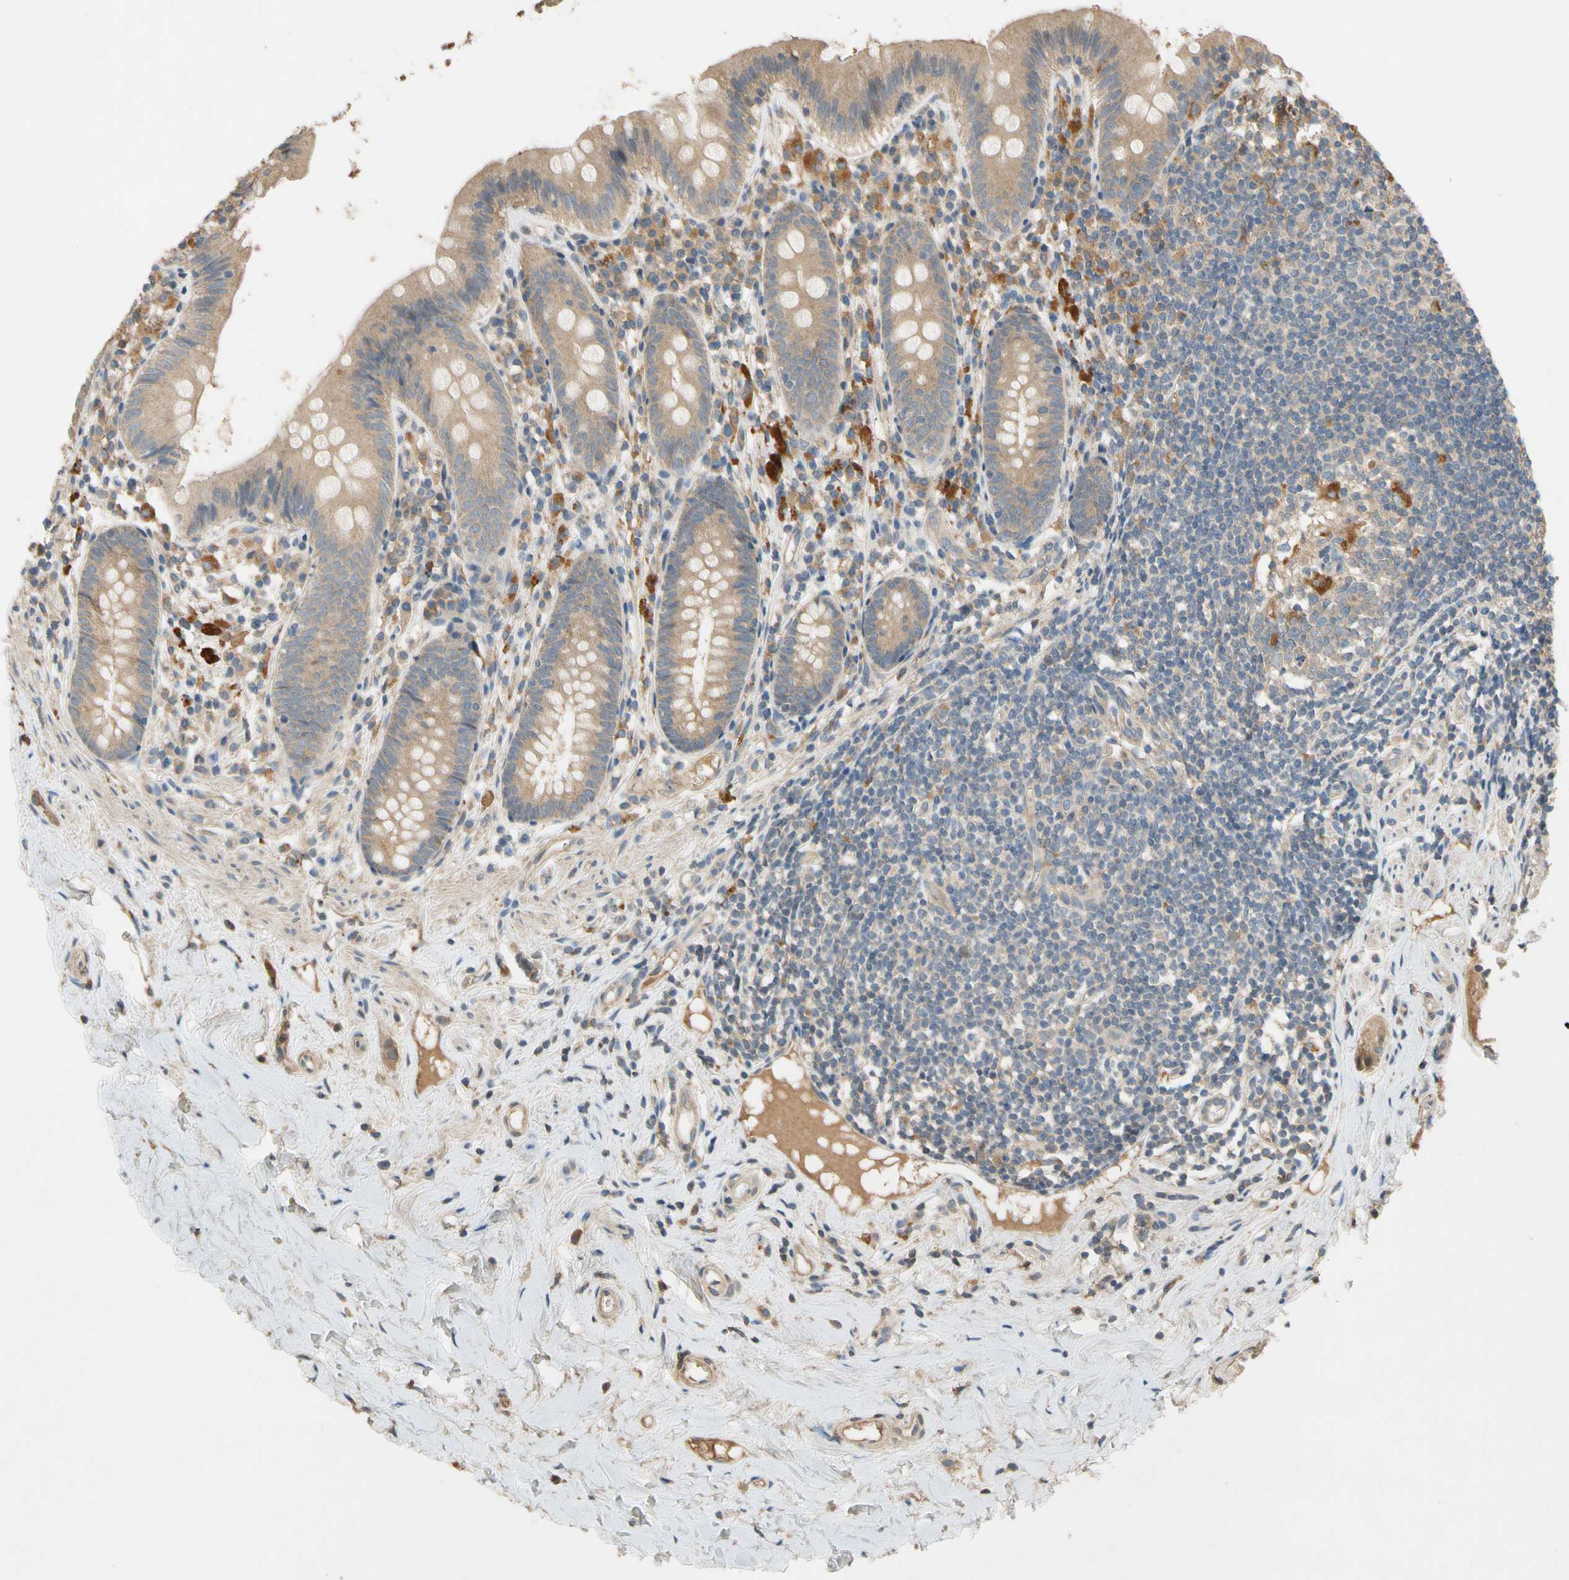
{"staining": {"intensity": "moderate", "quantity": ">75%", "location": "cytoplasmic/membranous"}, "tissue": "appendix", "cell_type": "Glandular cells", "image_type": "normal", "snomed": [{"axis": "morphology", "description": "Normal tissue, NOS"}, {"axis": "topography", "description": "Appendix"}], "caption": "Appendix stained with a brown dye exhibits moderate cytoplasmic/membranous positive expression in approximately >75% of glandular cells.", "gene": "USP12", "patient": {"sex": "male", "age": 52}}